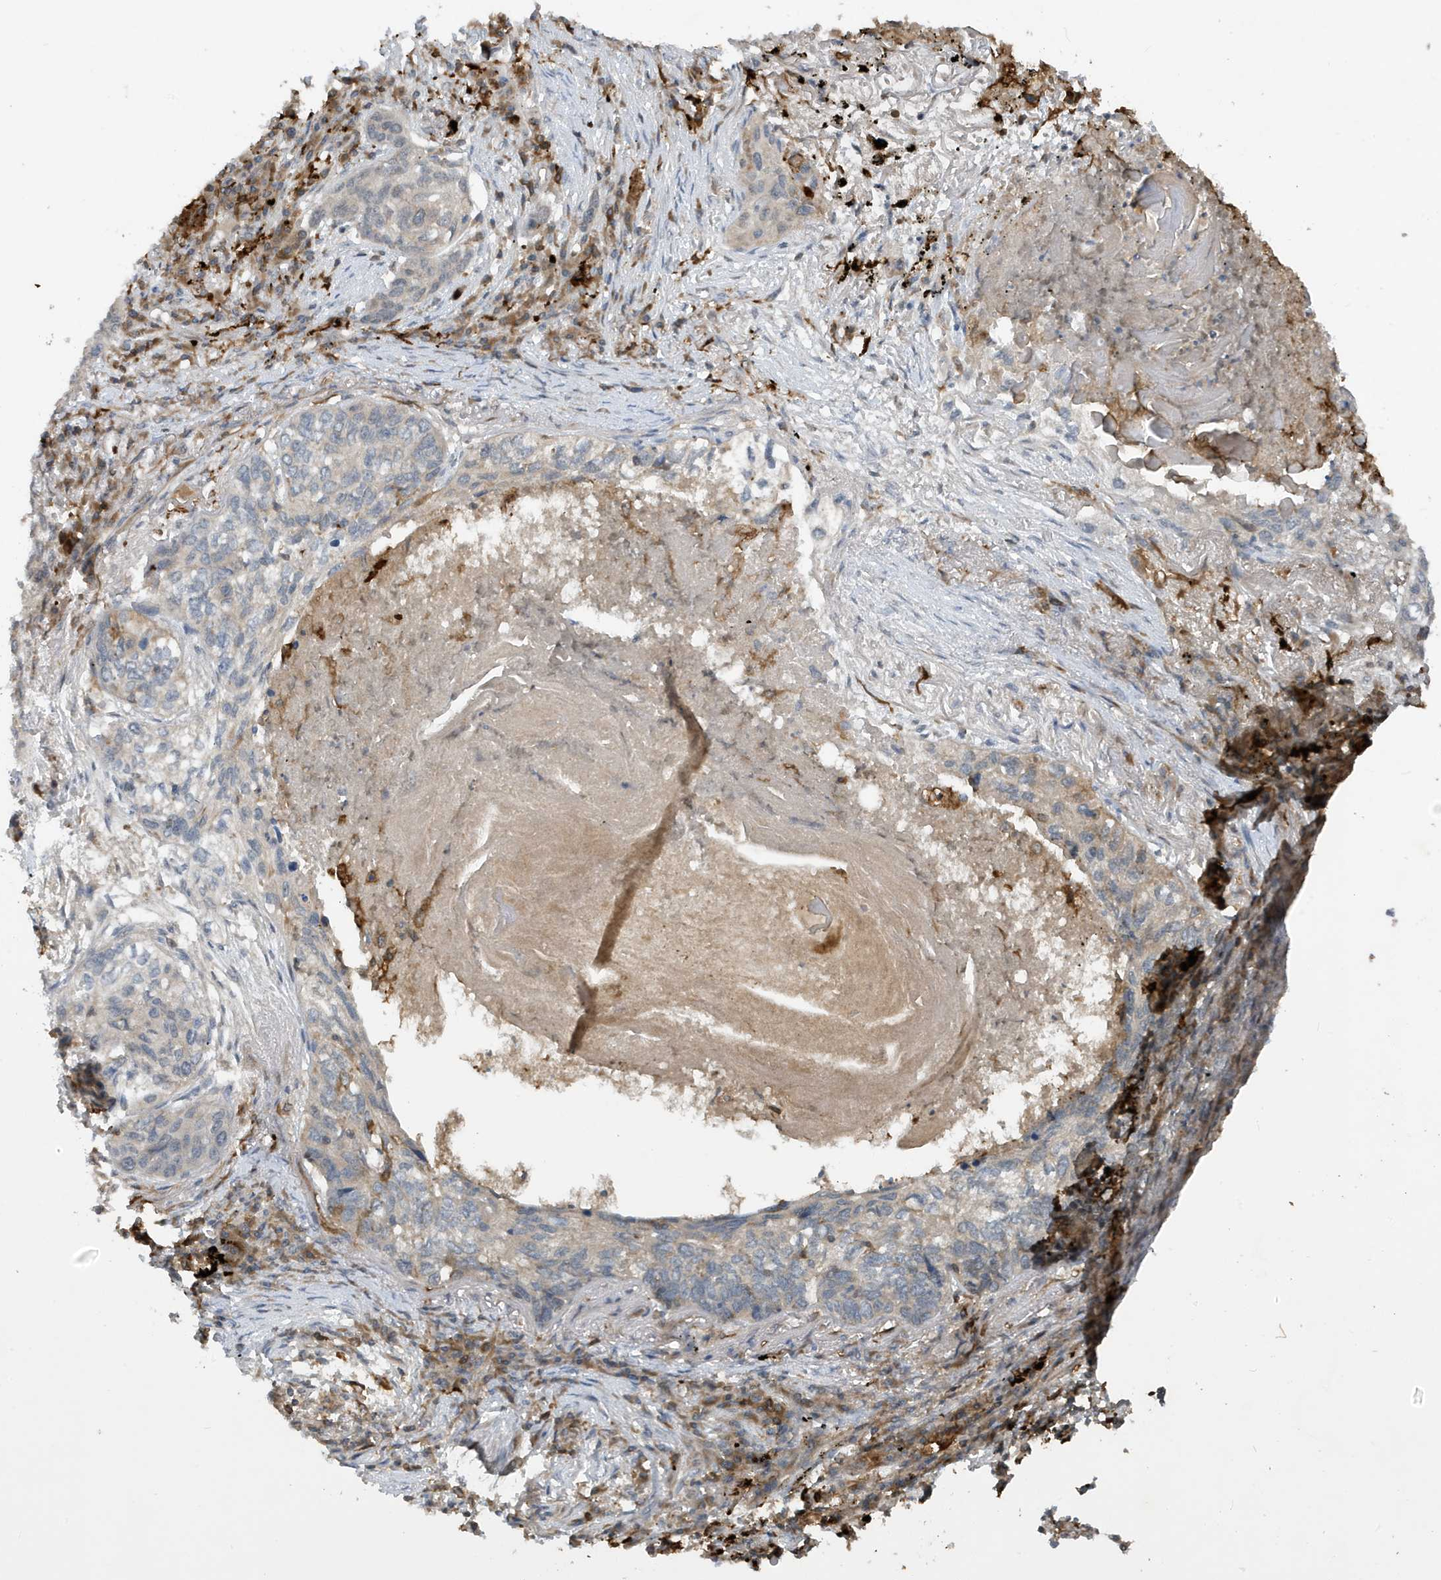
{"staining": {"intensity": "negative", "quantity": "none", "location": "none"}, "tissue": "lung cancer", "cell_type": "Tumor cells", "image_type": "cancer", "snomed": [{"axis": "morphology", "description": "Squamous cell carcinoma, NOS"}, {"axis": "topography", "description": "Lung"}], "caption": "Tumor cells show no significant protein expression in squamous cell carcinoma (lung).", "gene": "NSUN3", "patient": {"sex": "female", "age": 63}}